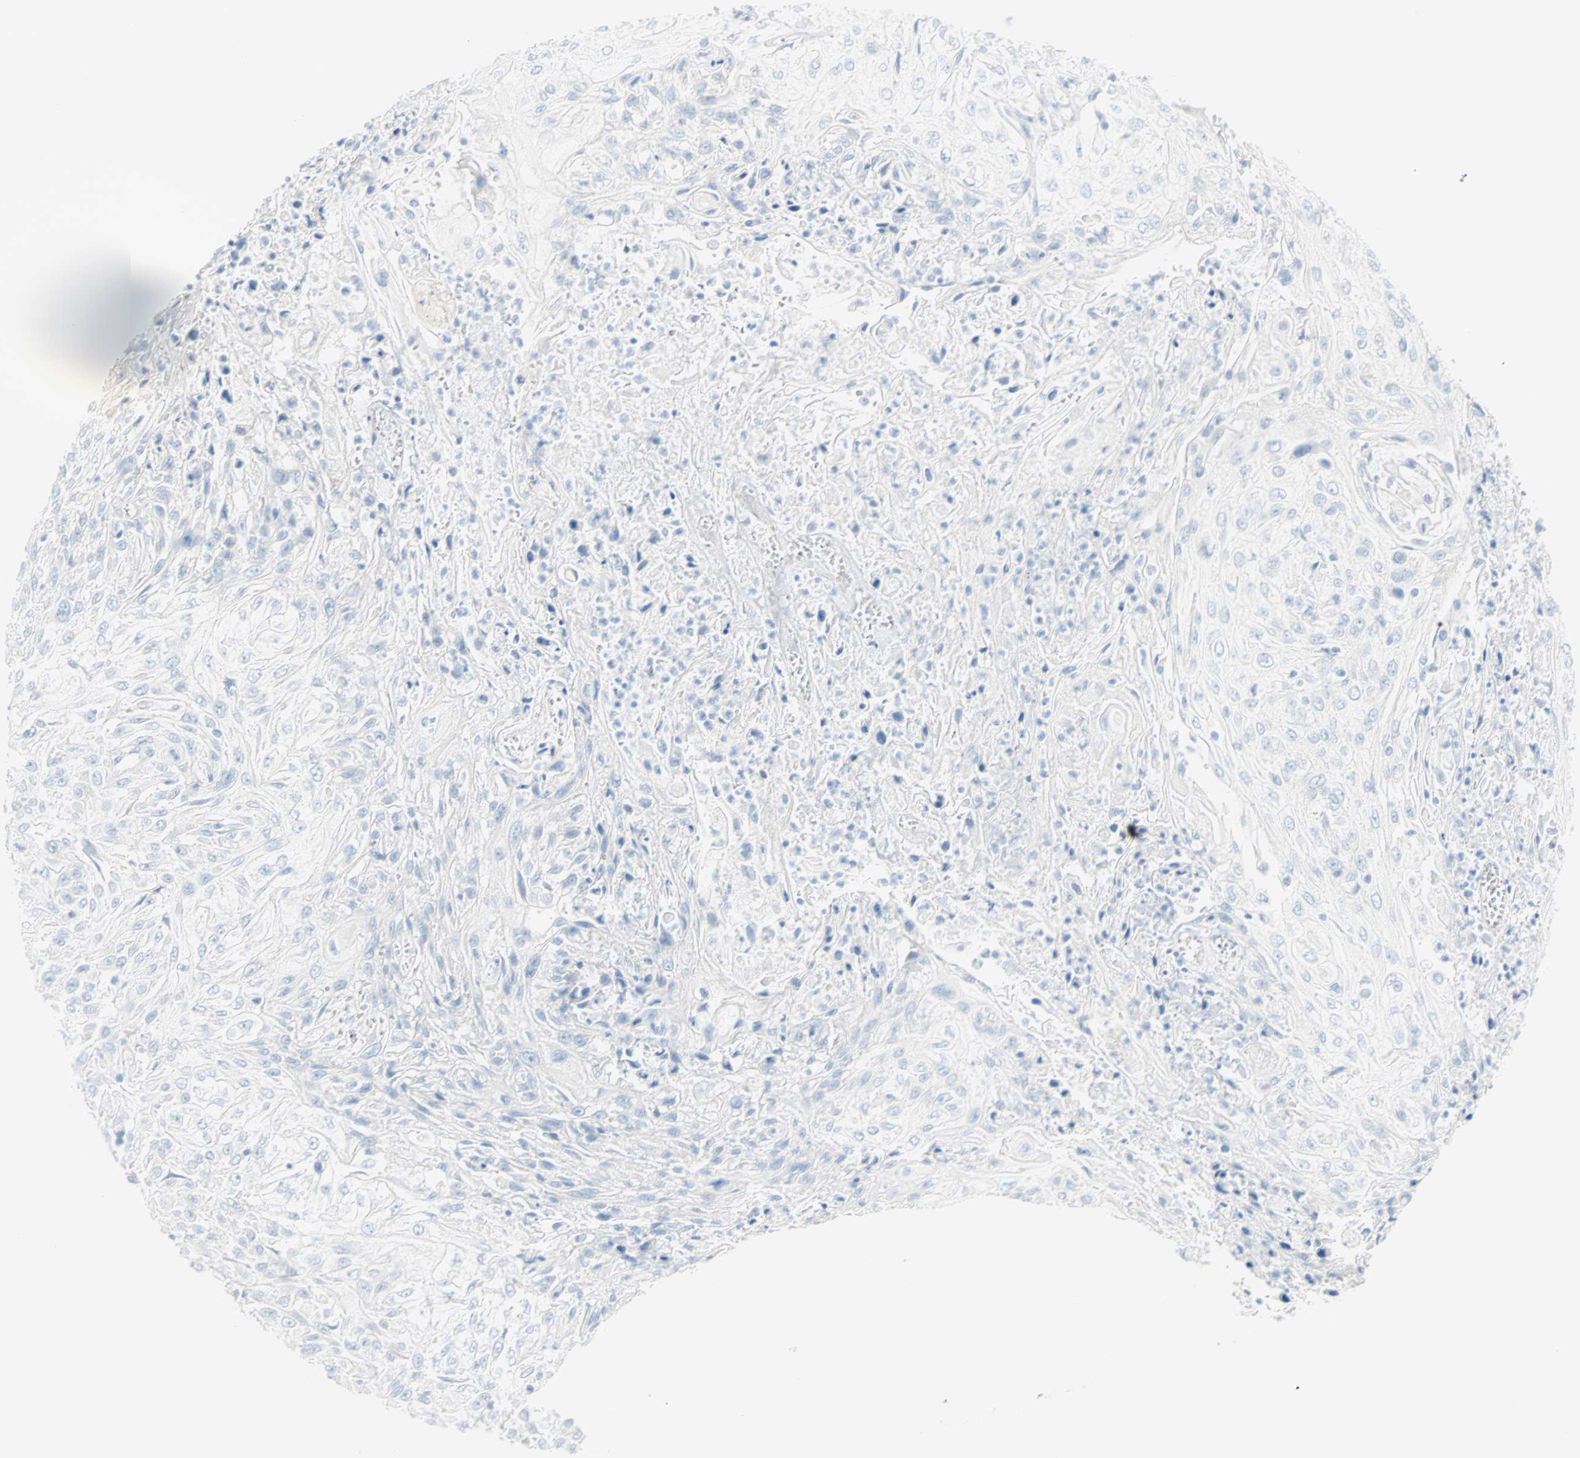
{"staining": {"intensity": "negative", "quantity": "none", "location": "none"}, "tissue": "skin cancer", "cell_type": "Tumor cells", "image_type": "cancer", "snomed": [{"axis": "morphology", "description": "Squamous cell carcinoma, NOS"}, {"axis": "morphology", "description": "Squamous cell carcinoma, metastatic, NOS"}, {"axis": "topography", "description": "Skin"}, {"axis": "topography", "description": "Lymph node"}], "caption": "Skin cancer stained for a protein using immunohistochemistry (IHC) demonstrates no staining tumor cells.", "gene": "SELENBP1", "patient": {"sex": "male", "age": 75}}